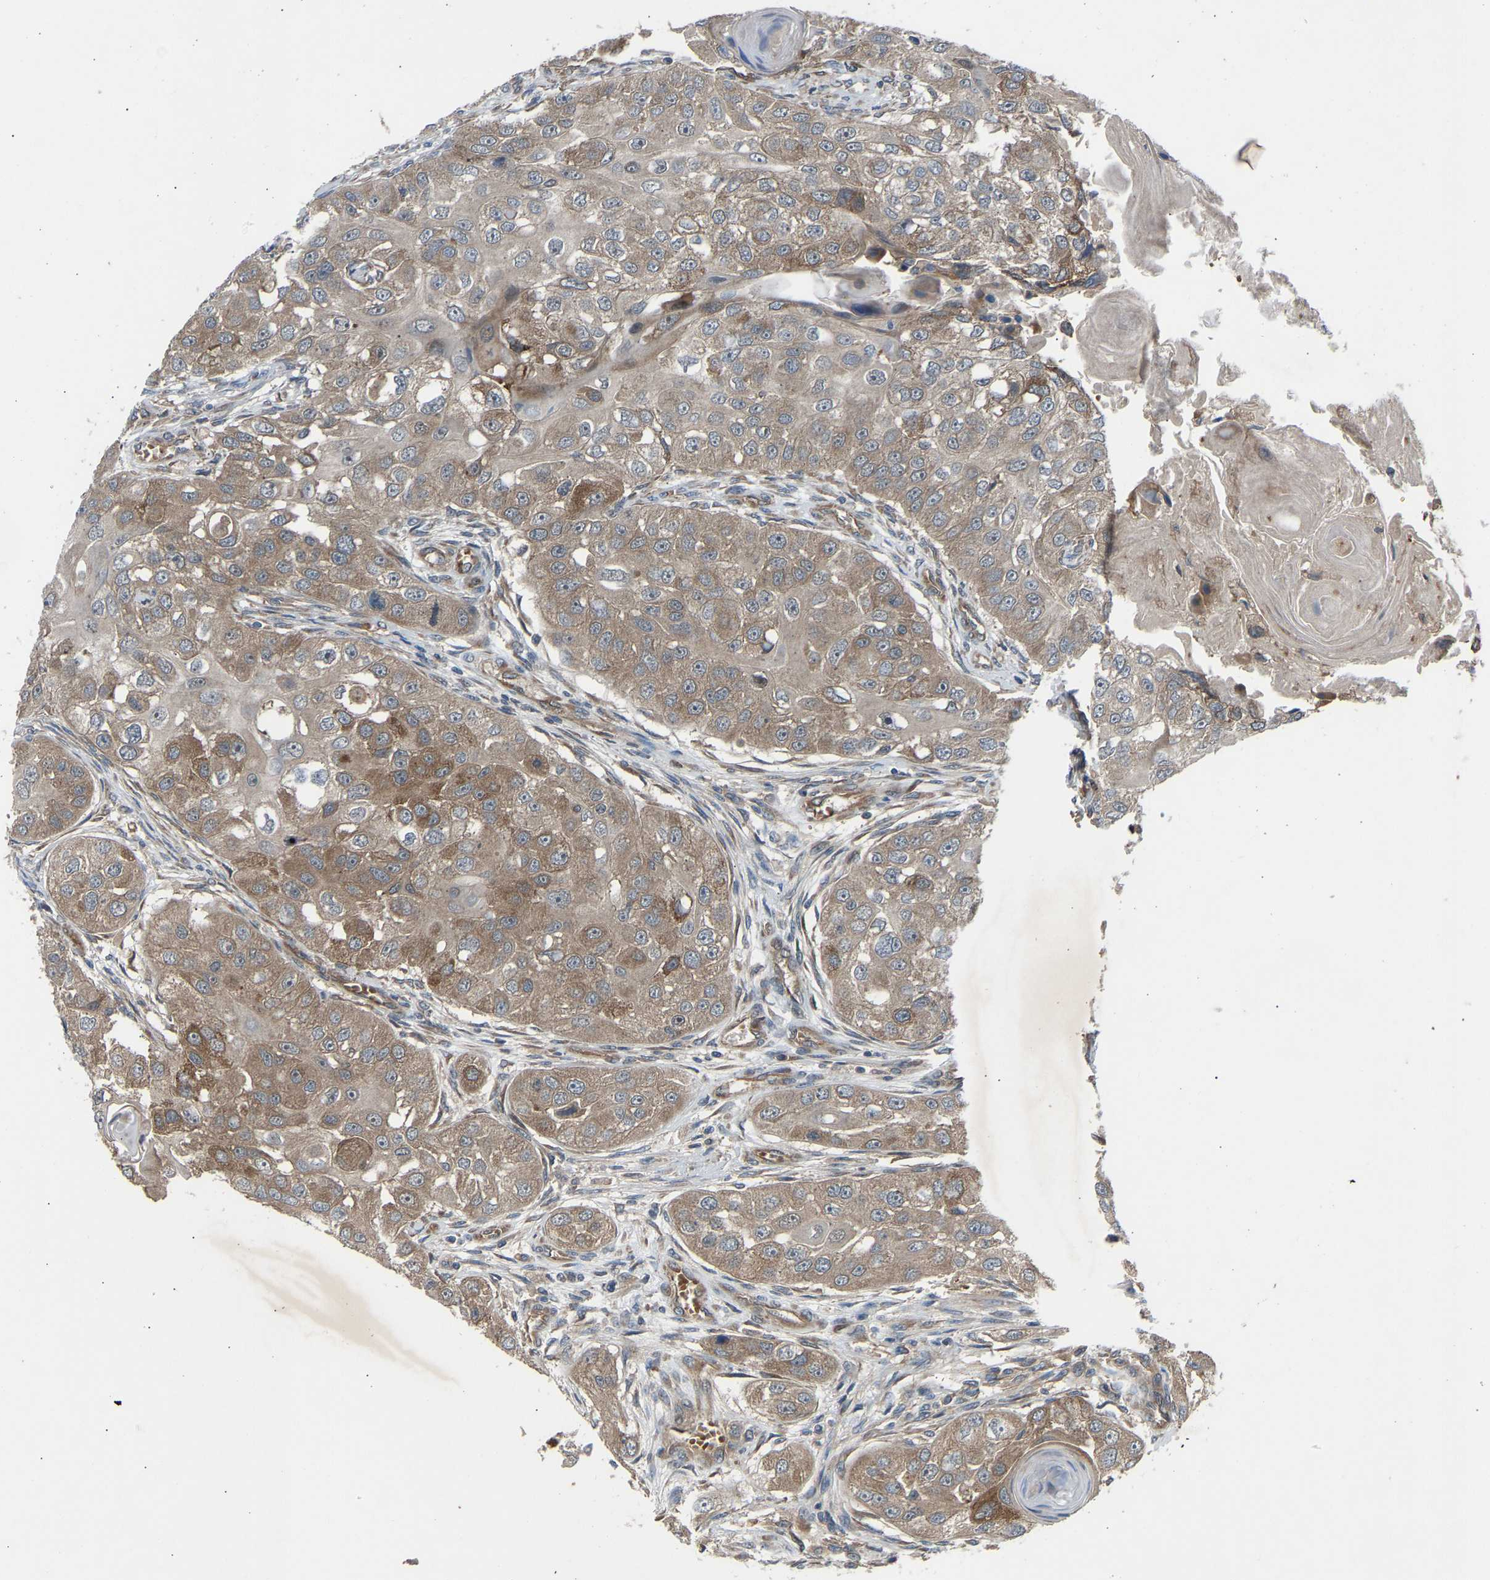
{"staining": {"intensity": "moderate", "quantity": ">75%", "location": "cytoplasmic/membranous"}, "tissue": "head and neck cancer", "cell_type": "Tumor cells", "image_type": "cancer", "snomed": [{"axis": "morphology", "description": "Normal tissue, NOS"}, {"axis": "morphology", "description": "Squamous cell carcinoma, NOS"}, {"axis": "topography", "description": "Skeletal muscle"}, {"axis": "topography", "description": "Head-Neck"}], "caption": "The immunohistochemical stain shows moderate cytoplasmic/membranous staining in tumor cells of head and neck cancer tissue.", "gene": "GAS2L1", "patient": {"sex": "male", "age": 51}}